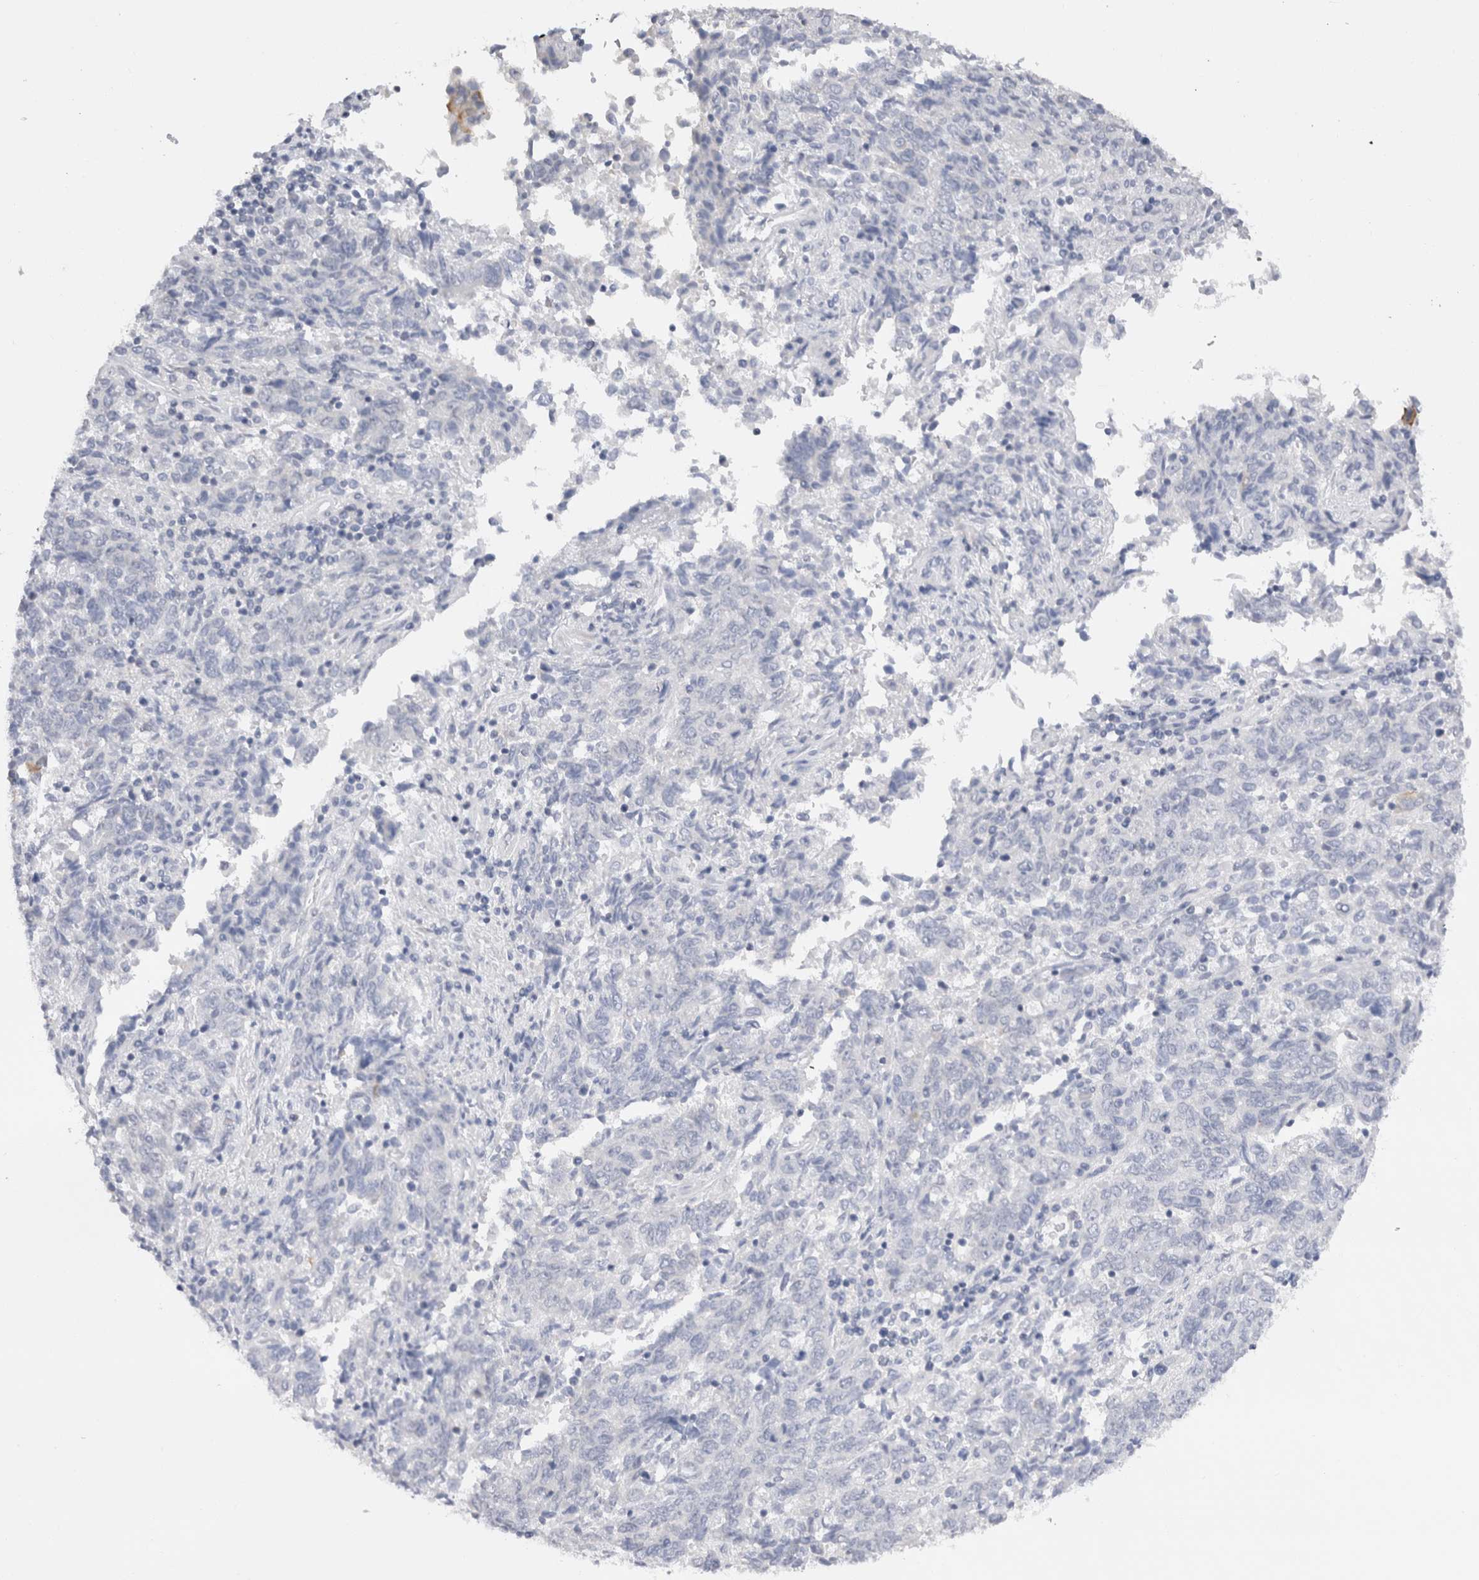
{"staining": {"intensity": "negative", "quantity": "none", "location": "none"}, "tissue": "endometrial cancer", "cell_type": "Tumor cells", "image_type": "cancer", "snomed": [{"axis": "morphology", "description": "Adenocarcinoma, NOS"}, {"axis": "topography", "description": "Endometrium"}], "caption": "Tumor cells show no significant protein positivity in endometrial adenocarcinoma.", "gene": "C9orf50", "patient": {"sex": "female", "age": 80}}